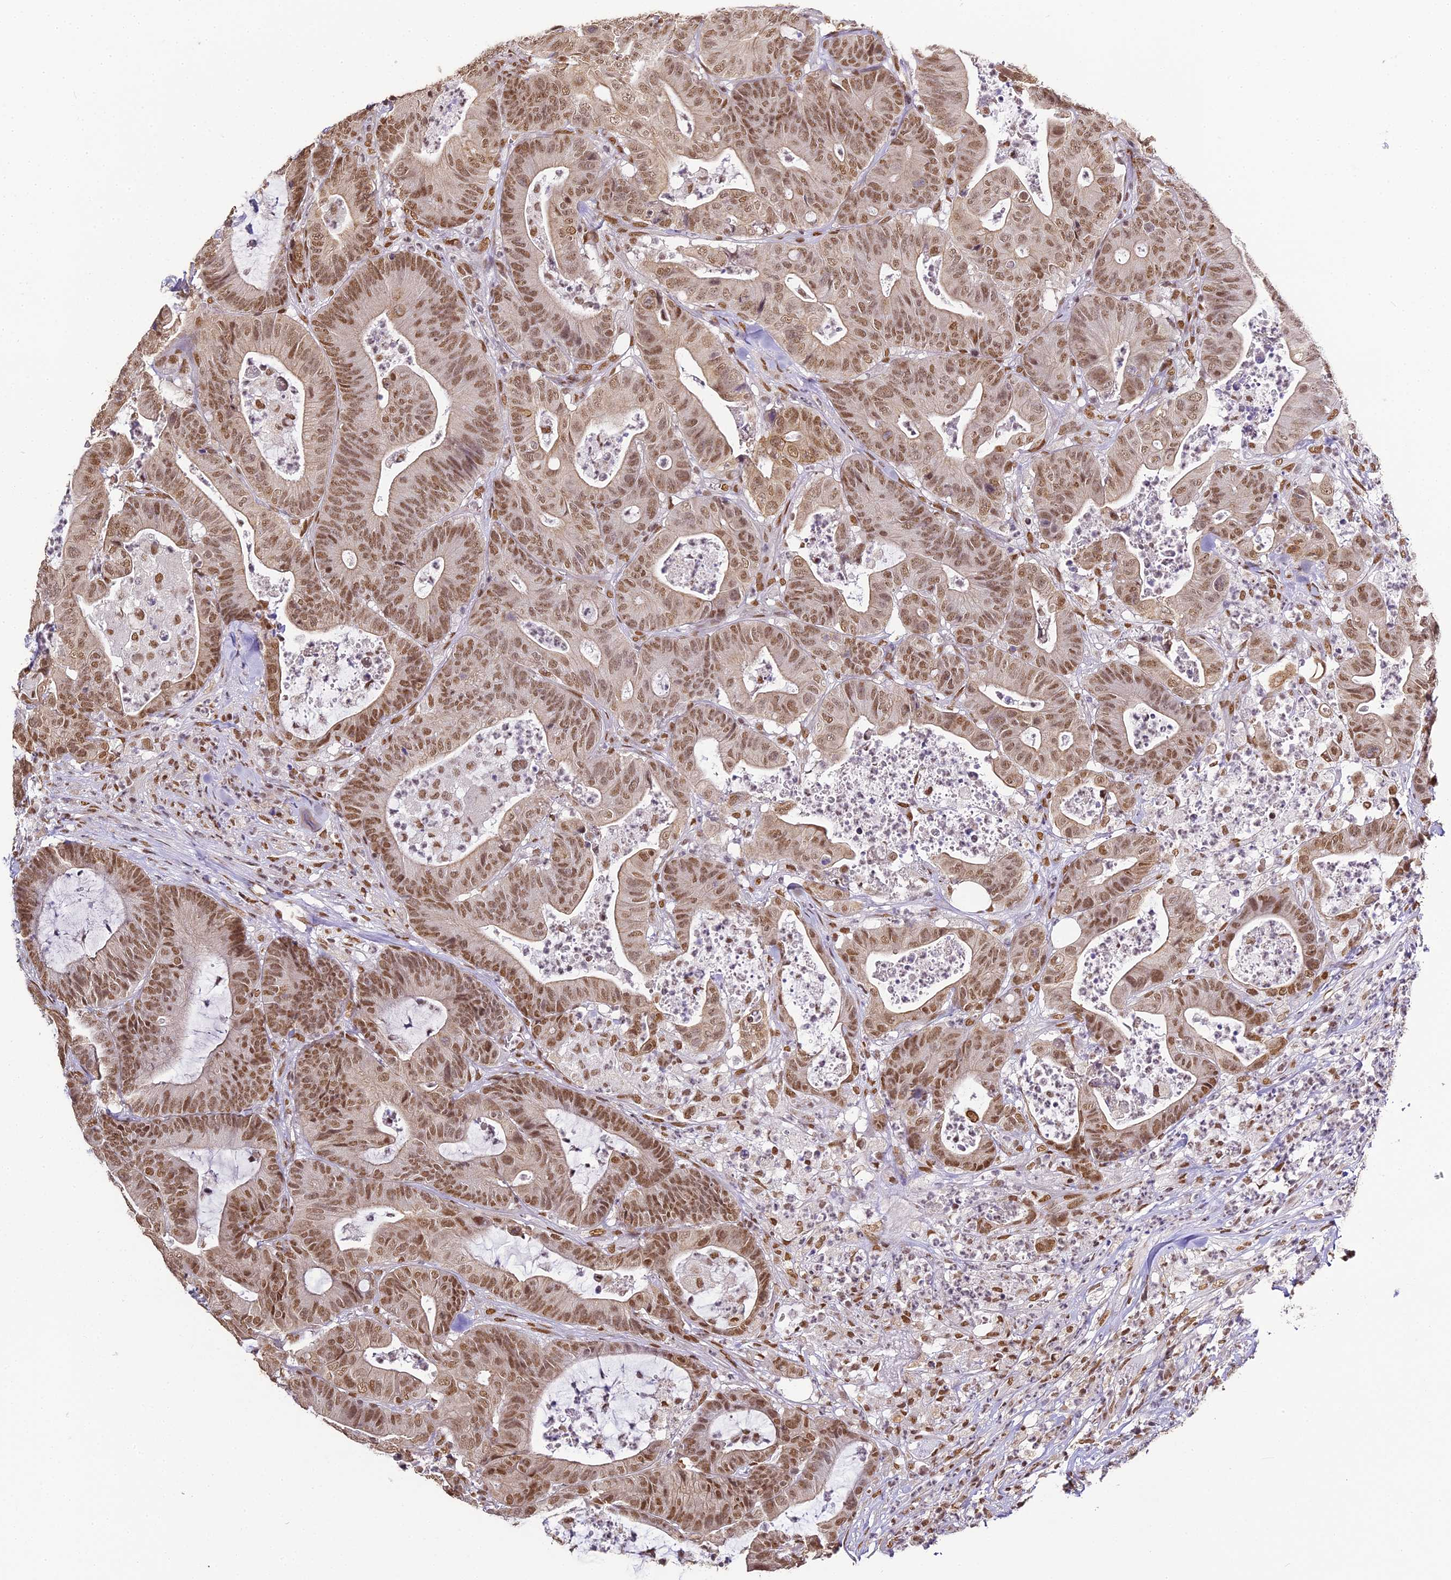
{"staining": {"intensity": "moderate", "quantity": ">75%", "location": "nuclear"}, "tissue": "colorectal cancer", "cell_type": "Tumor cells", "image_type": "cancer", "snomed": [{"axis": "morphology", "description": "Adenocarcinoma, NOS"}, {"axis": "topography", "description": "Colon"}], "caption": "Immunohistochemistry (DAB (3,3'-diaminobenzidine)) staining of human adenocarcinoma (colorectal) displays moderate nuclear protein staining in approximately >75% of tumor cells. Using DAB (brown) and hematoxylin (blue) stains, captured at high magnification using brightfield microscopy.", "gene": "HNRNPA1", "patient": {"sex": "female", "age": 84}}